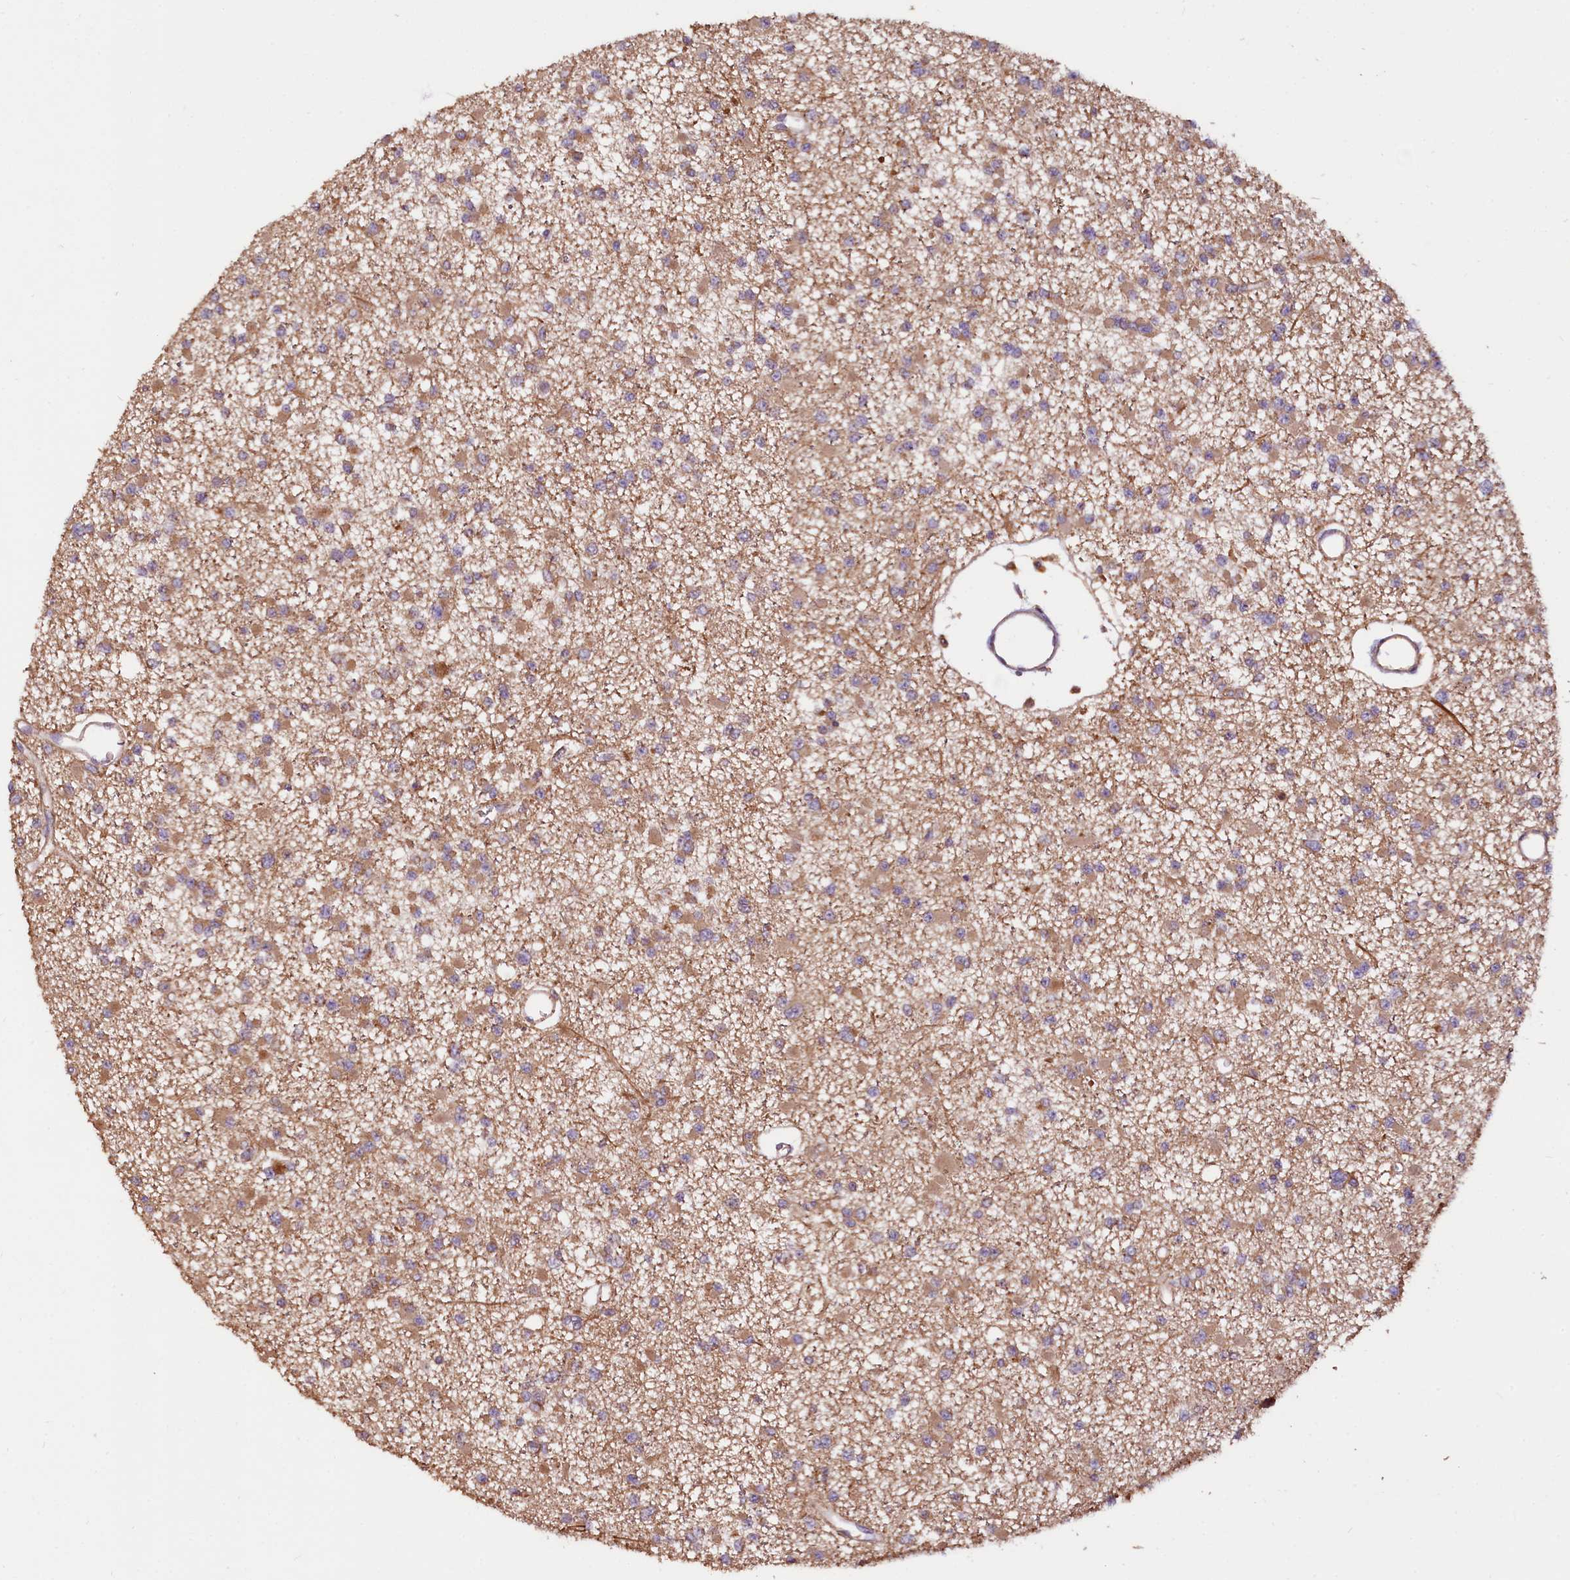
{"staining": {"intensity": "moderate", "quantity": ">75%", "location": "cytoplasmic/membranous"}, "tissue": "glioma", "cell_type": "Tumor cells", "image_type": "cancer", "snomed": [{"axis": "morphology", "description": "Glioma, malignant, Low grade"}, {"axis": "topography", "description": "Brain"}], "caption": "Tumor cells exhibit medium levels of moderate cytoplasmic/membranous staining in about >75% of cells in low-grade glioma (malignant). (DAB (3,3'-diaminobenzidine) IHC, brown staining for protein, blue staining for nuclei).", "gene": "RASSF1", "patient": {"sex": "female", "age": 22}}